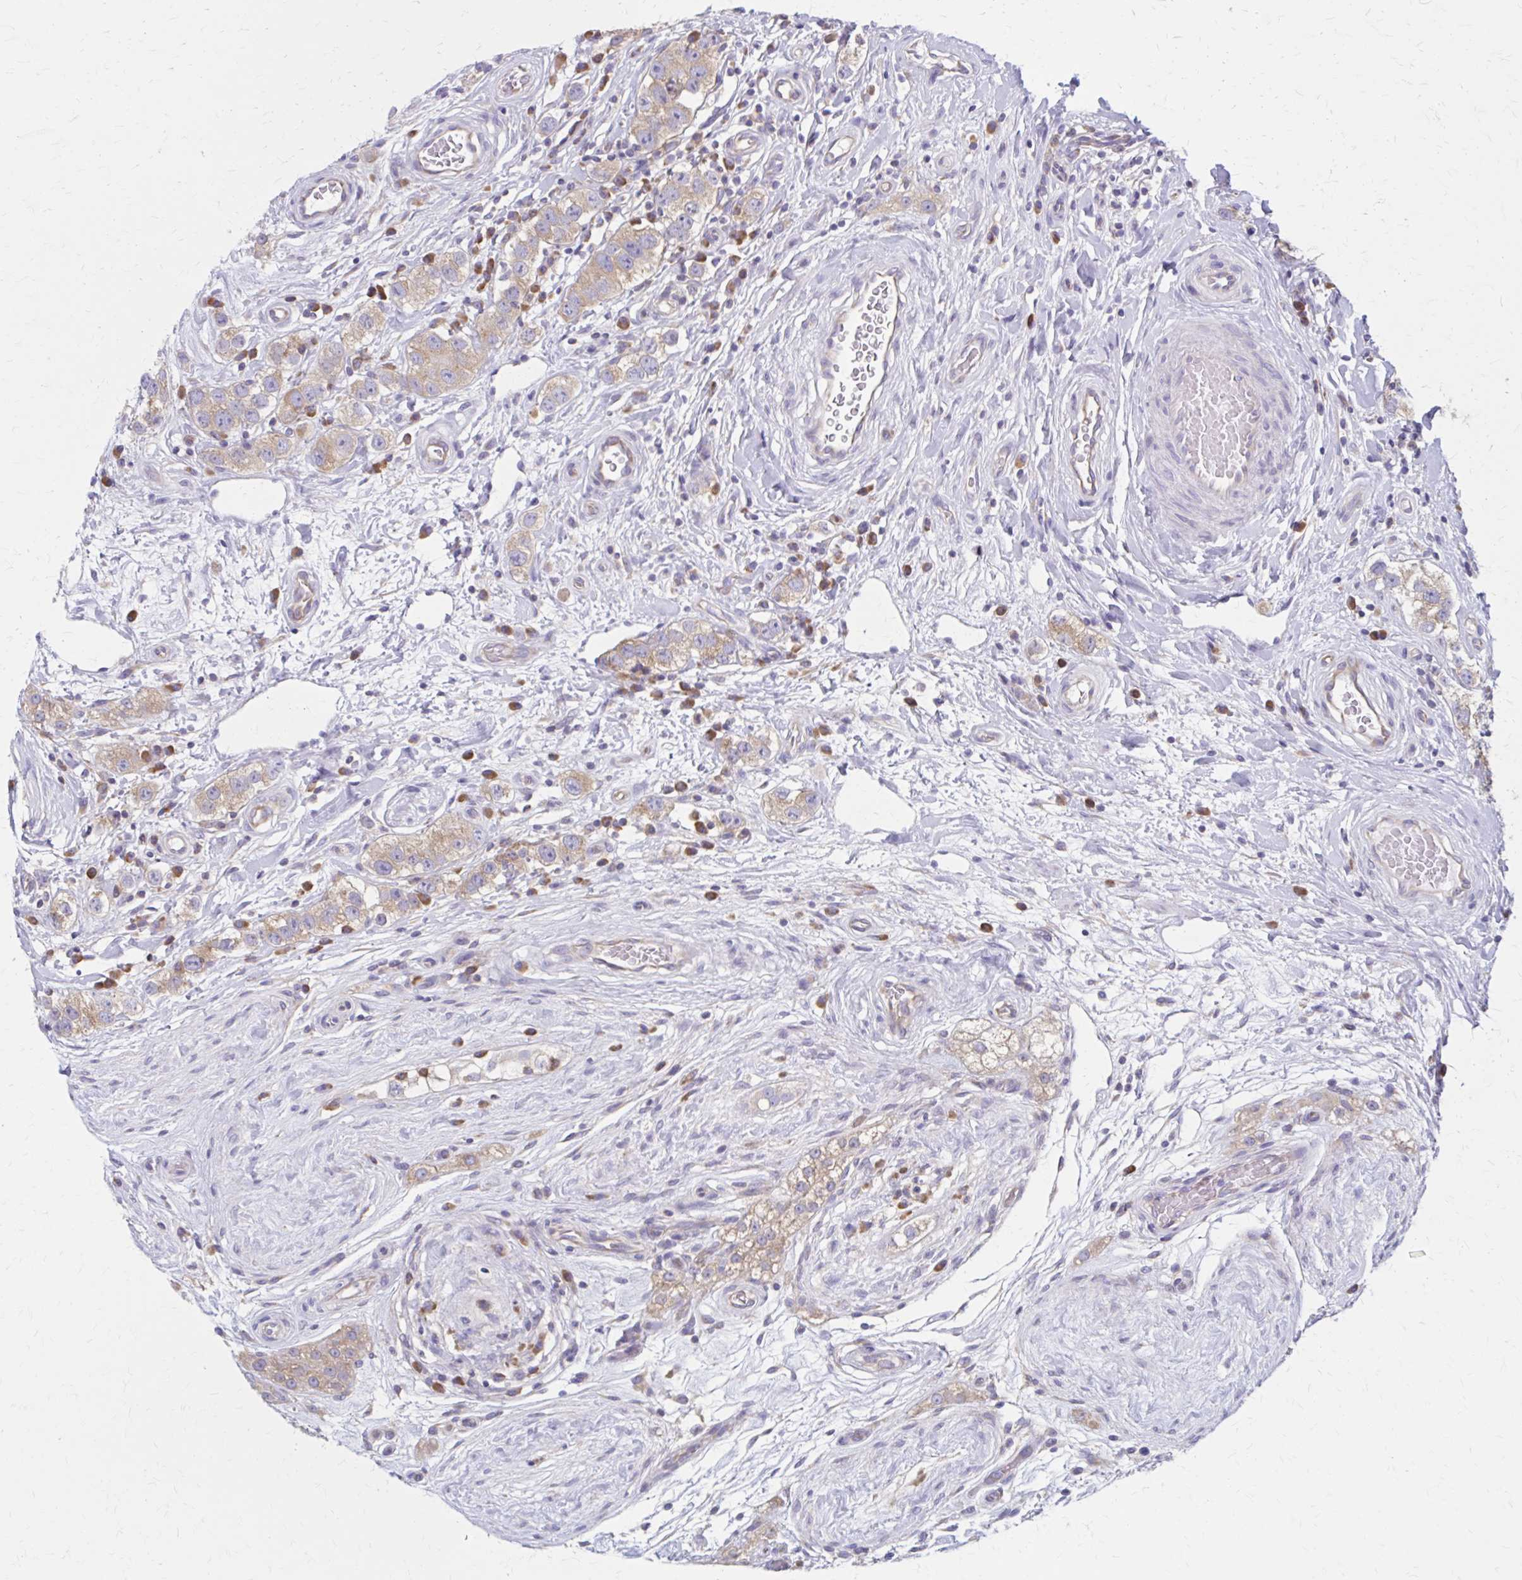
{"staining": {"intensity": "moderate", "quantity": ">75%", "location": "cytoplasmic/membranous"}, "tissue": "testis cancer", "cell_type": "Tumor cells", "image_type": "cancer", "snomed": [{"axis": "morphology", "description": "Seminoma, NOS"}, {"axis": "topography", "description": "Testis"}], "caption": "Human testis cancer (seminoma) stained with a protein marker demonstrates moderate staining in tumor cells.", "gene": "RPL27A", "patient": {"sex": "male", "age": 34}}